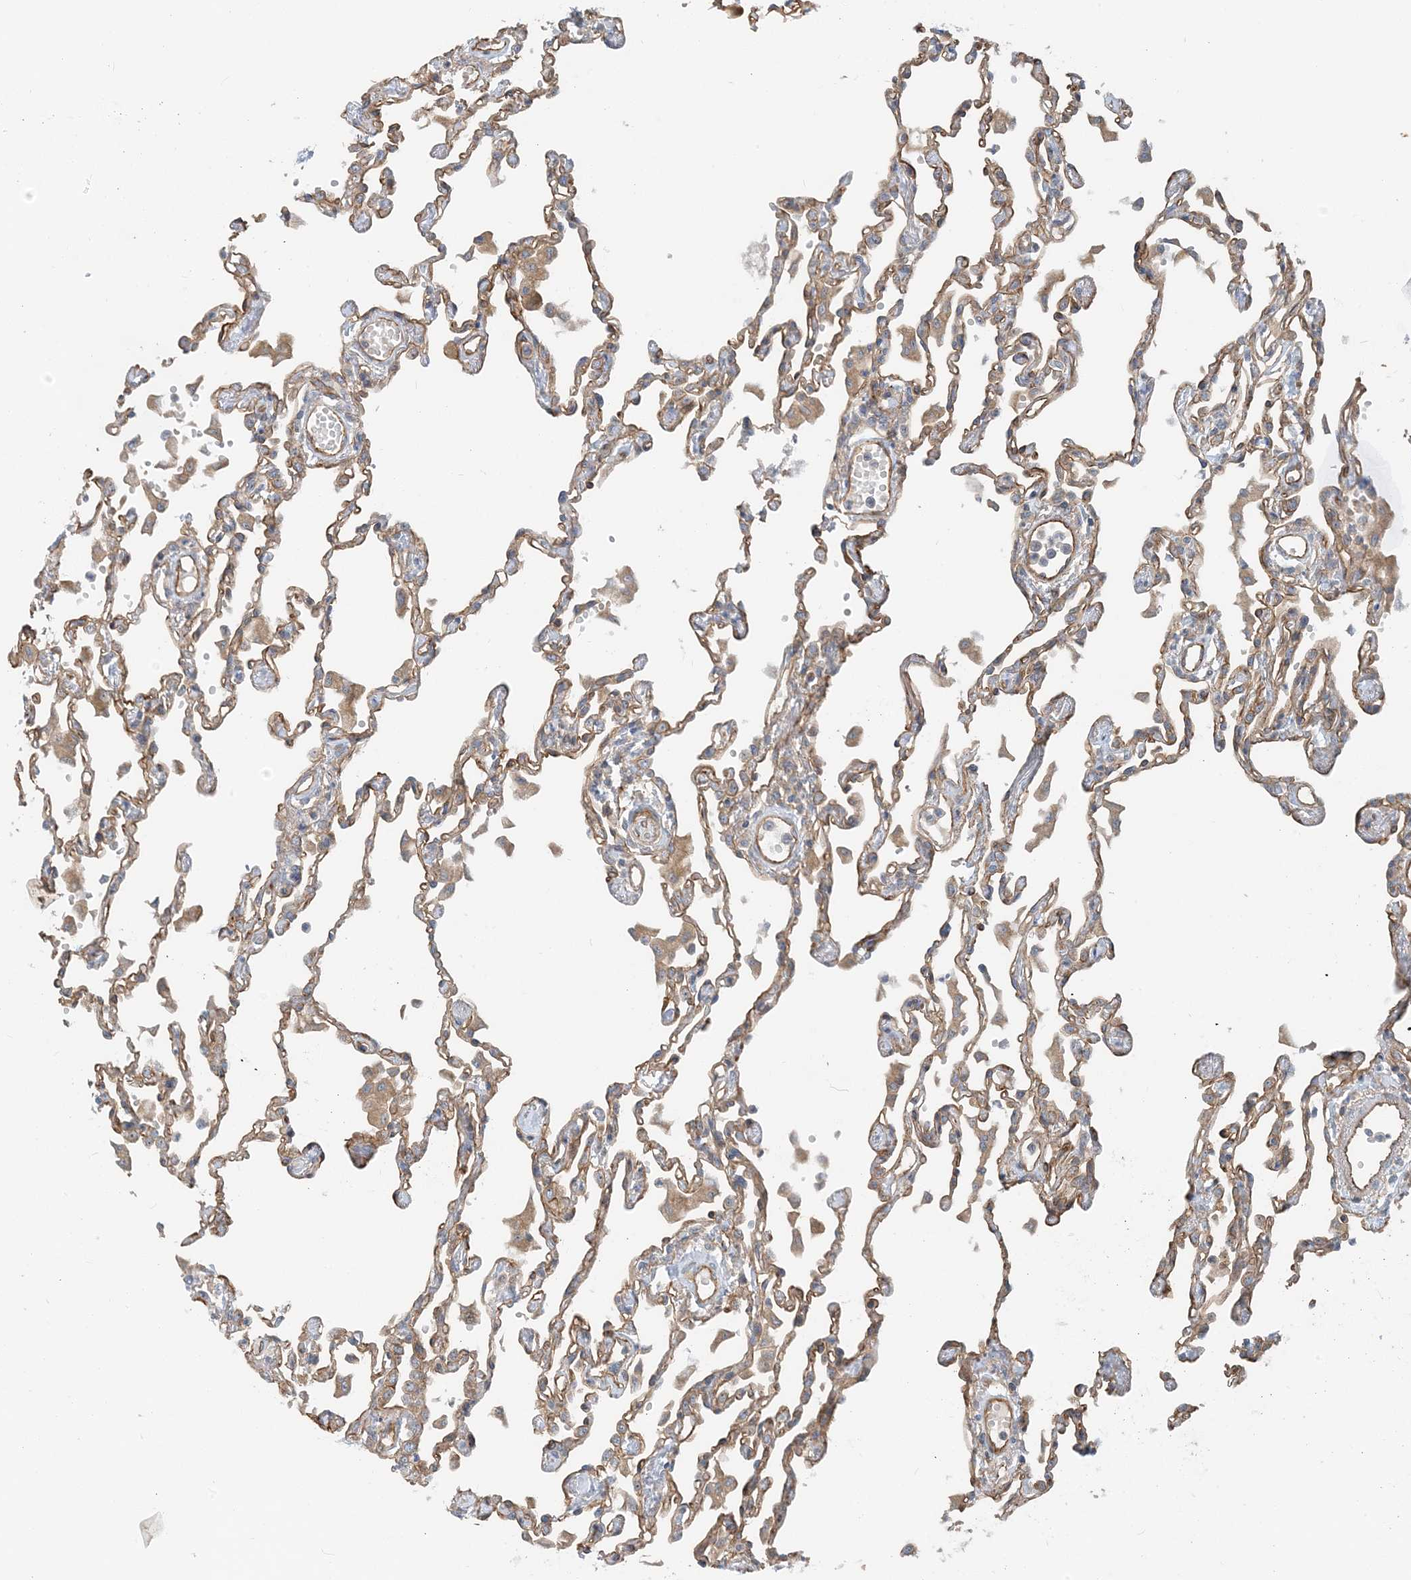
{"staining": {"intensity": "weak", "quantity": "25%-75%", "location": "cytoplasmic/membranous"}, "tissue": "lung", "cell_type": "Alveolar cells", "image_type": "normal", "snomed": [{"axis": "morphology", "description": "Normal tissue, NOS"}, {"axis": "topography", "description": "Bronchus"}, {"axis": "topography", "description": "Lung"}], "caption": "DAB (3,3'-diaminobenzidine) immunohistochemical staining of benign human lung demonstrates weak cytoplasmic/membranous protein staining in about 25%-75% of alveolar cells.", "gene": "MYL5", "patient": {"sex": "female", "age": 49}}